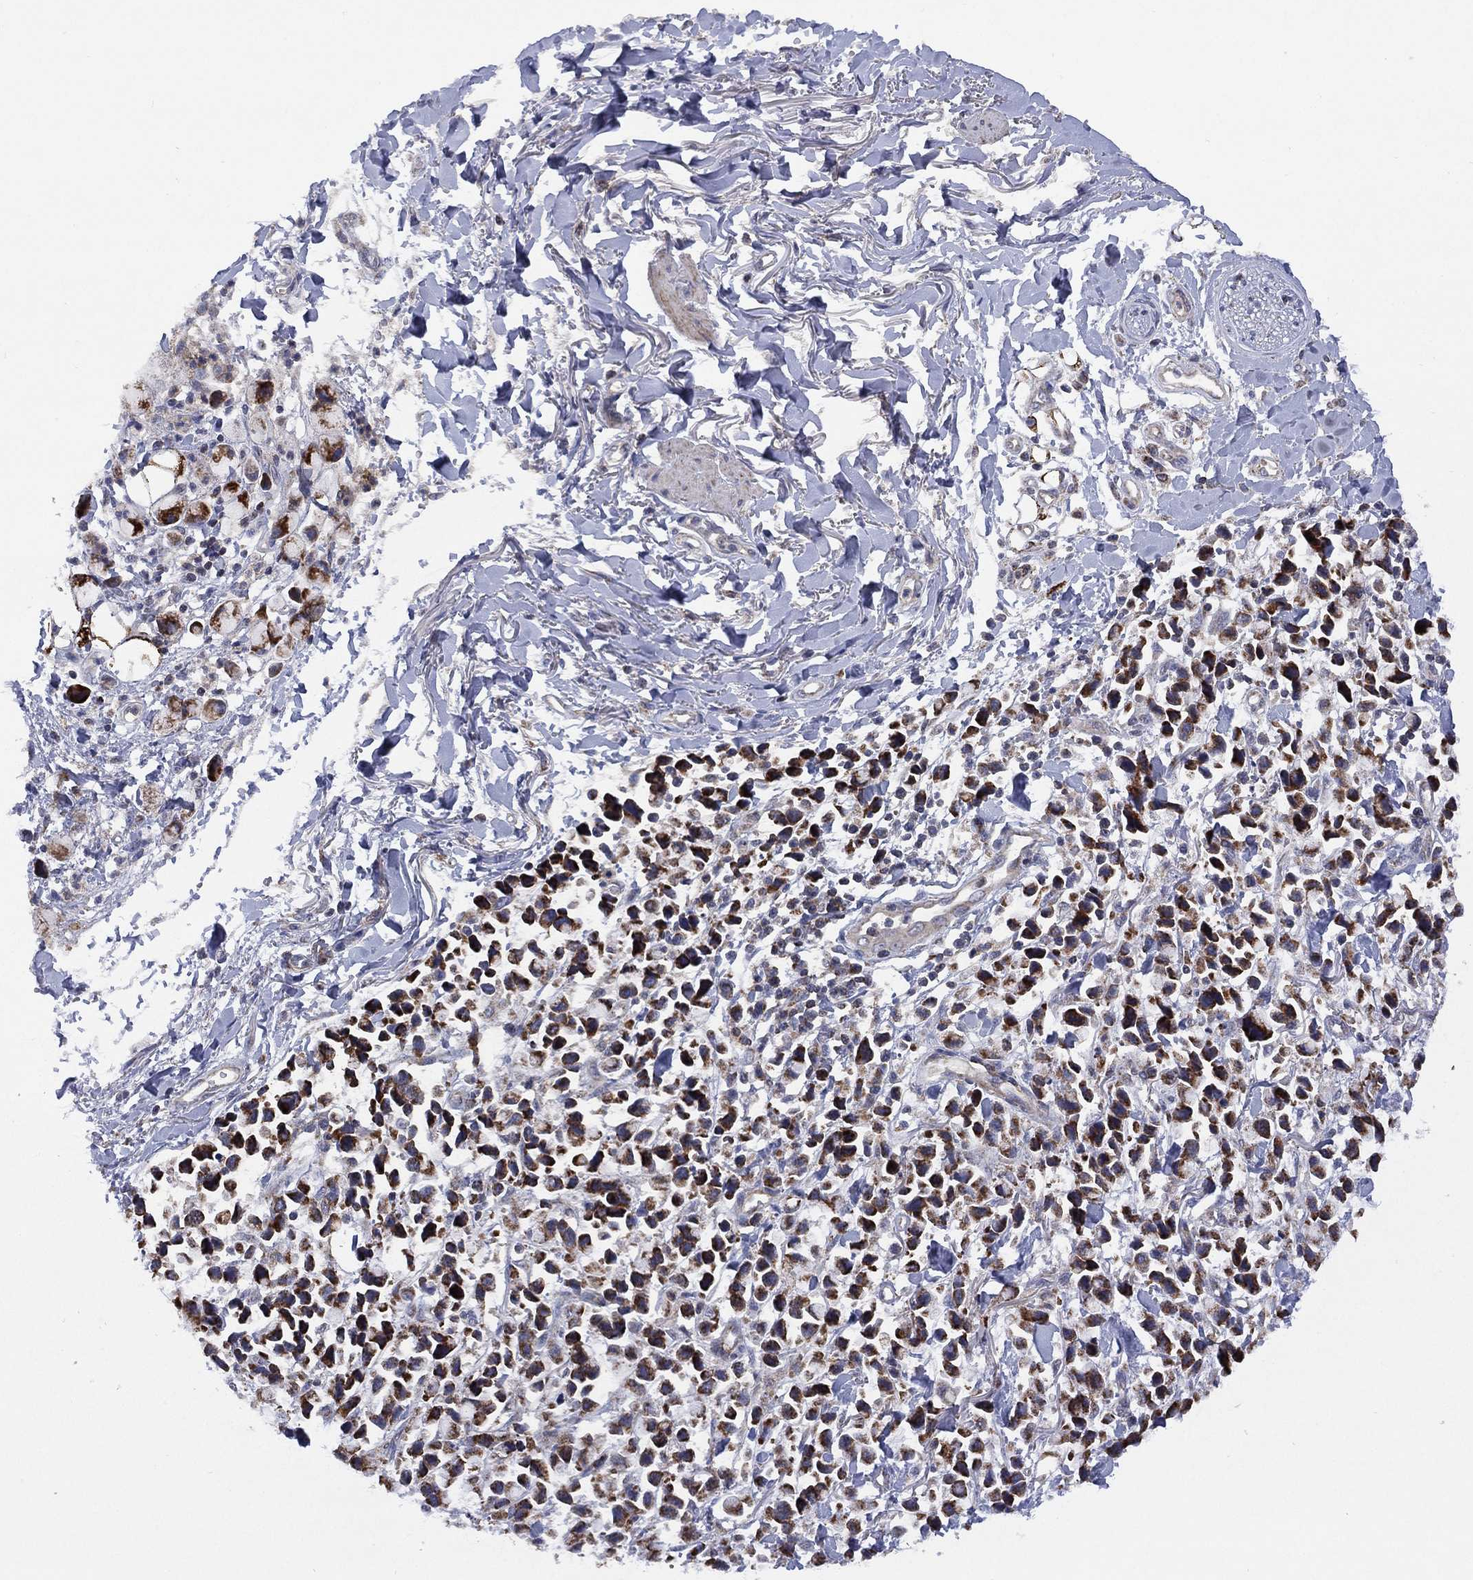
{"staining": {"intensity": "strong", "quantity": ">75%", "location": "cytoplasmic/membranous"}, "tissue": "stomach cancer", "cell_type": "Tumor cells", "image_type": "cancer", "snomed": [{"axis": "morphology", "description": "Adenocarcinoma, NOS"}, {"axis": "topography", "description": "Stomach"}], "caption": "IHC (DAB (3,3'-diaminobenzidine)) staining of stomach cancer (adenocarcinoma) reveals strong cytoplasmic/membranous protein staining in about >75% of tumor cells.", "gene": "PPP2R5A", "patient": {"sex": "female", "age": 81}}